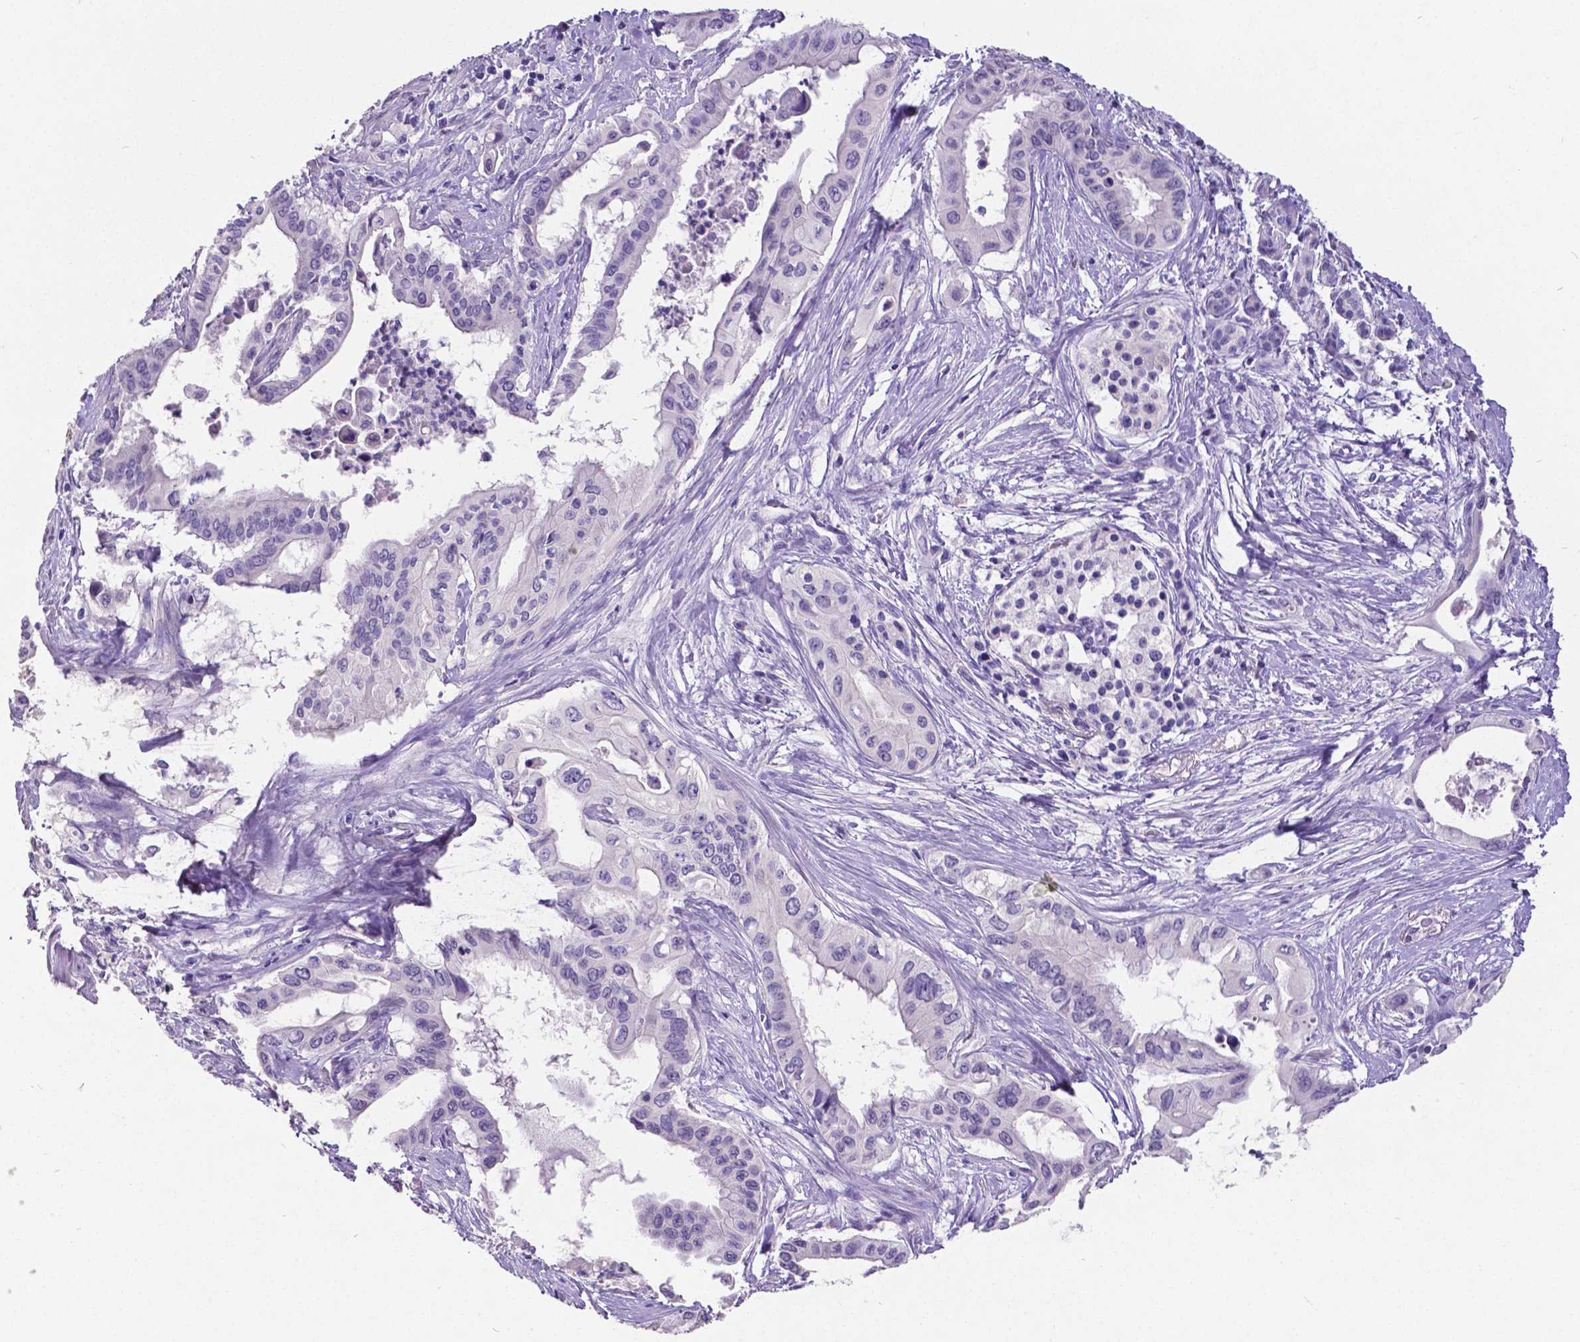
{"staining": {"intensity": "negative", "quantity": "none", "location": "none"}, "tissue": "pancreatic cancer", "cell_type": "Tumor cells", "image_type": "cancer", "snomed": [{"axis": "morphology", "description": "Adenocarcinoma, NOS"}, {"axis": "topography", "description": "Pancreas"}], "caption": "Human pancreatic cancer (adenocarcinoma) stained for a protein using immunohistochemistry (IHC) displays no expression in tumor cells.", "gene": "SATB2", "patient": {"sex": "female", "age": 77}}